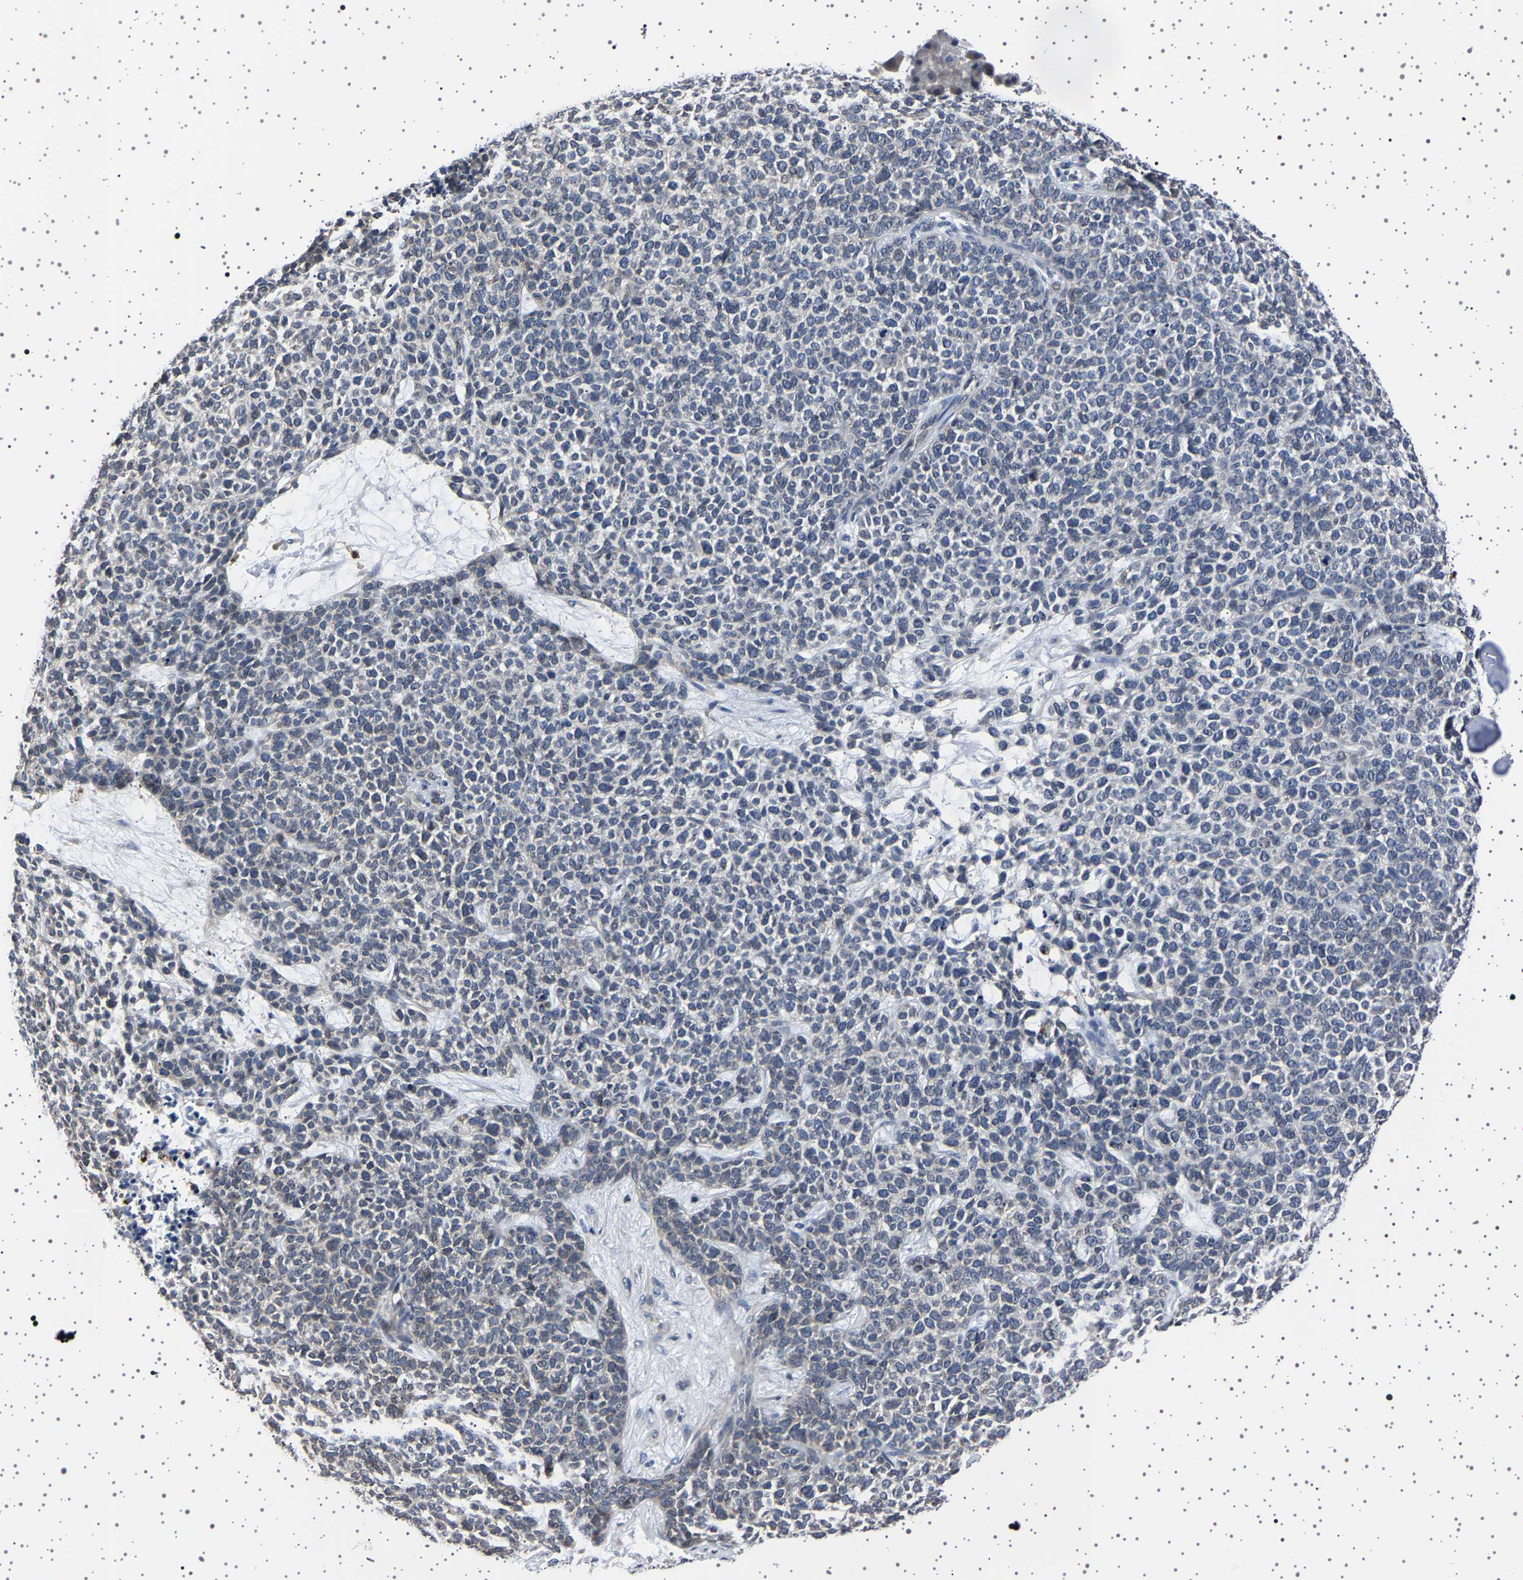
{"staining": {"intensity": "negative", "quantity": "none", "location": "none"}, "tissue": "skin cancer", "cell_type": "Tumor cells", "image_type": "cancer", "snomed": [{"axis": "morphology", "description": "Basal cell carcinoma"}, {"axis": "topography", "description": "Skin"}], "caption": "DAB immunohistochemical staining of human skin basal cell carcinoma reveals no significant expression in tumor cells.", "gene": "IL10RB", "patient": {"sex": "female", "age": 84}}